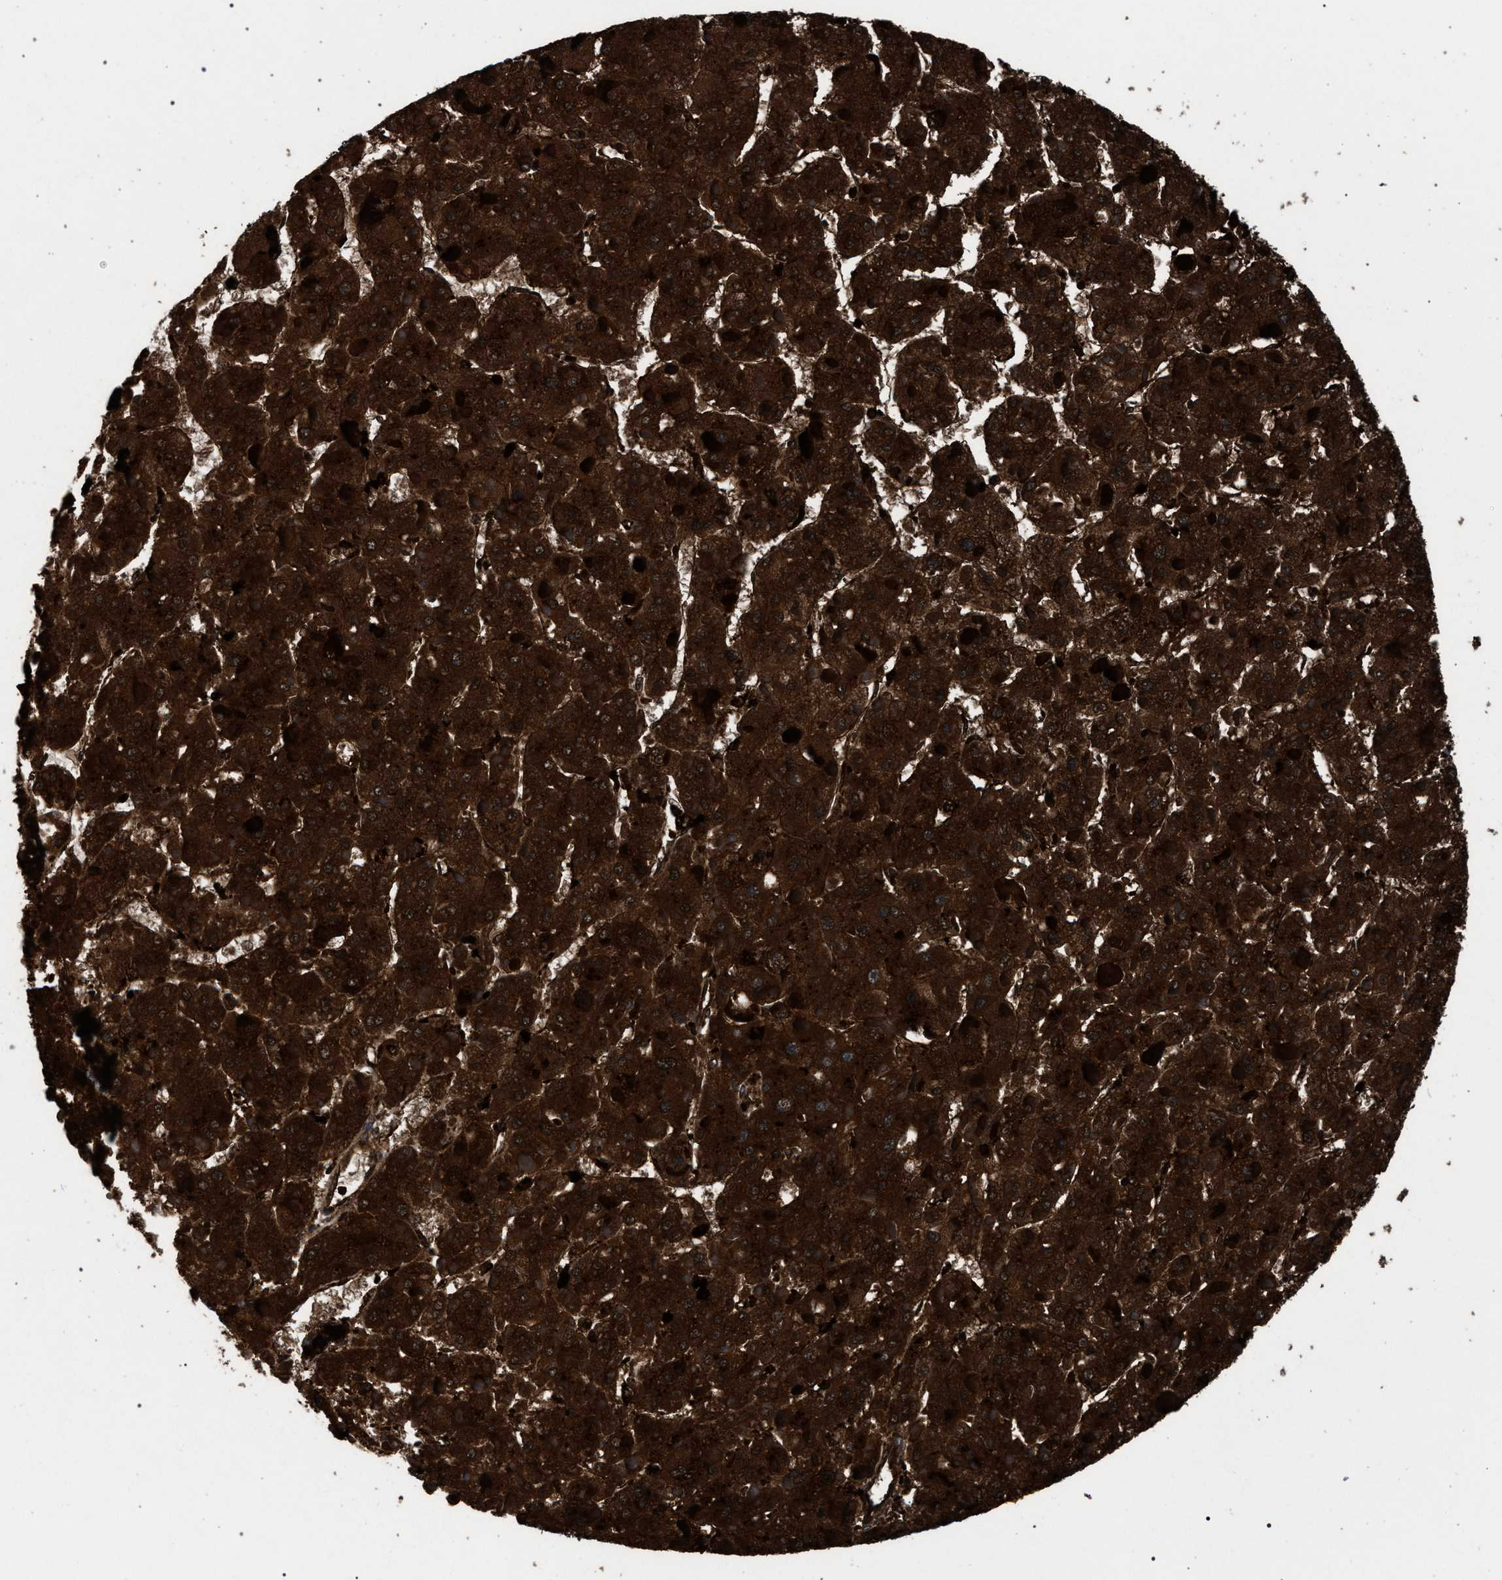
{"staining": {"intensity": "strong", "quantity": ">75%", "location": "cytoplasmic/membranous"}, "tissue": "liver cancer", "cell_type": "Tumor cells", "image_type": "cancer", "snomed": [{"axis": "morphology", "description": "Carcinoma, Hepatocellular, NOS"}, {"axis": "topography", "description": "Liver"}], "caption": "Hepatocellular carcinoma (liver) stained with a protein marker shows strong staining in tumor cells.", "gene": "CRYZ", "patient": {"sex": "female", "age": 73}}